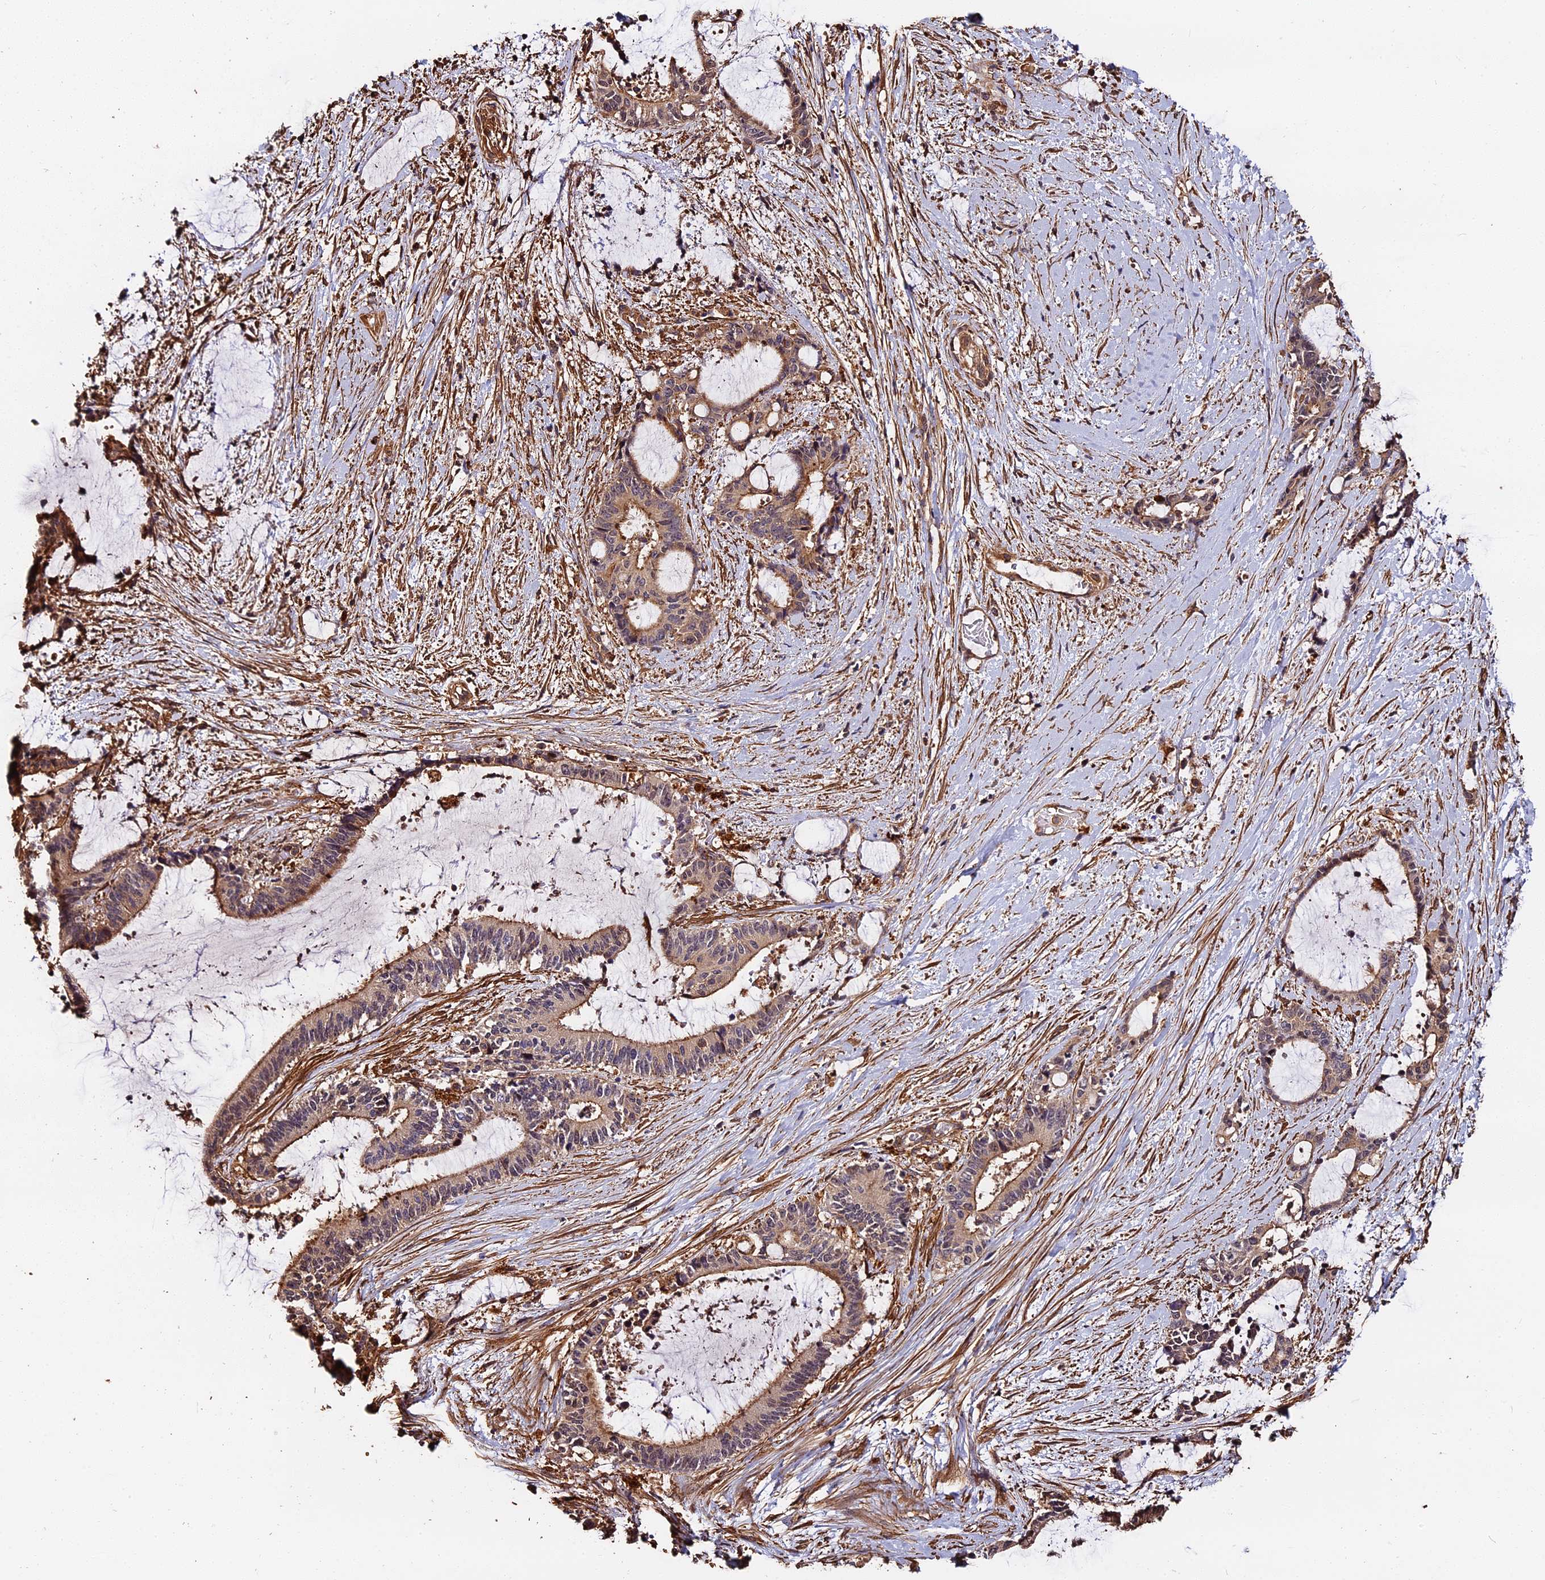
{"staining": {"intensity": "weak", "quantity": "25%-75%", "location": "cytoplasmic/membranous"}, "tissue": "liver cancer", "cell_type": "Tumor cells", "image_type": "cancer", "snomed": [{"axis": "morphology", "description": "Normal tissue, NOS"}, {"axis": "morphology", "description": "Cholangiocarcinoma"}, {"axis": "topography", "description": "Liver"}, {"axis": "topography", "description": "Peripheral nerve tissue"}], "caption": "A high-resolution histopathology image shows IHC staining of liver cancer, which reveals weak cytoplasmic/membranous positivity in about 25%-75% of tumor cells.", "gene": "MMP15", "patient": {"sex": "female", "age": 73}}